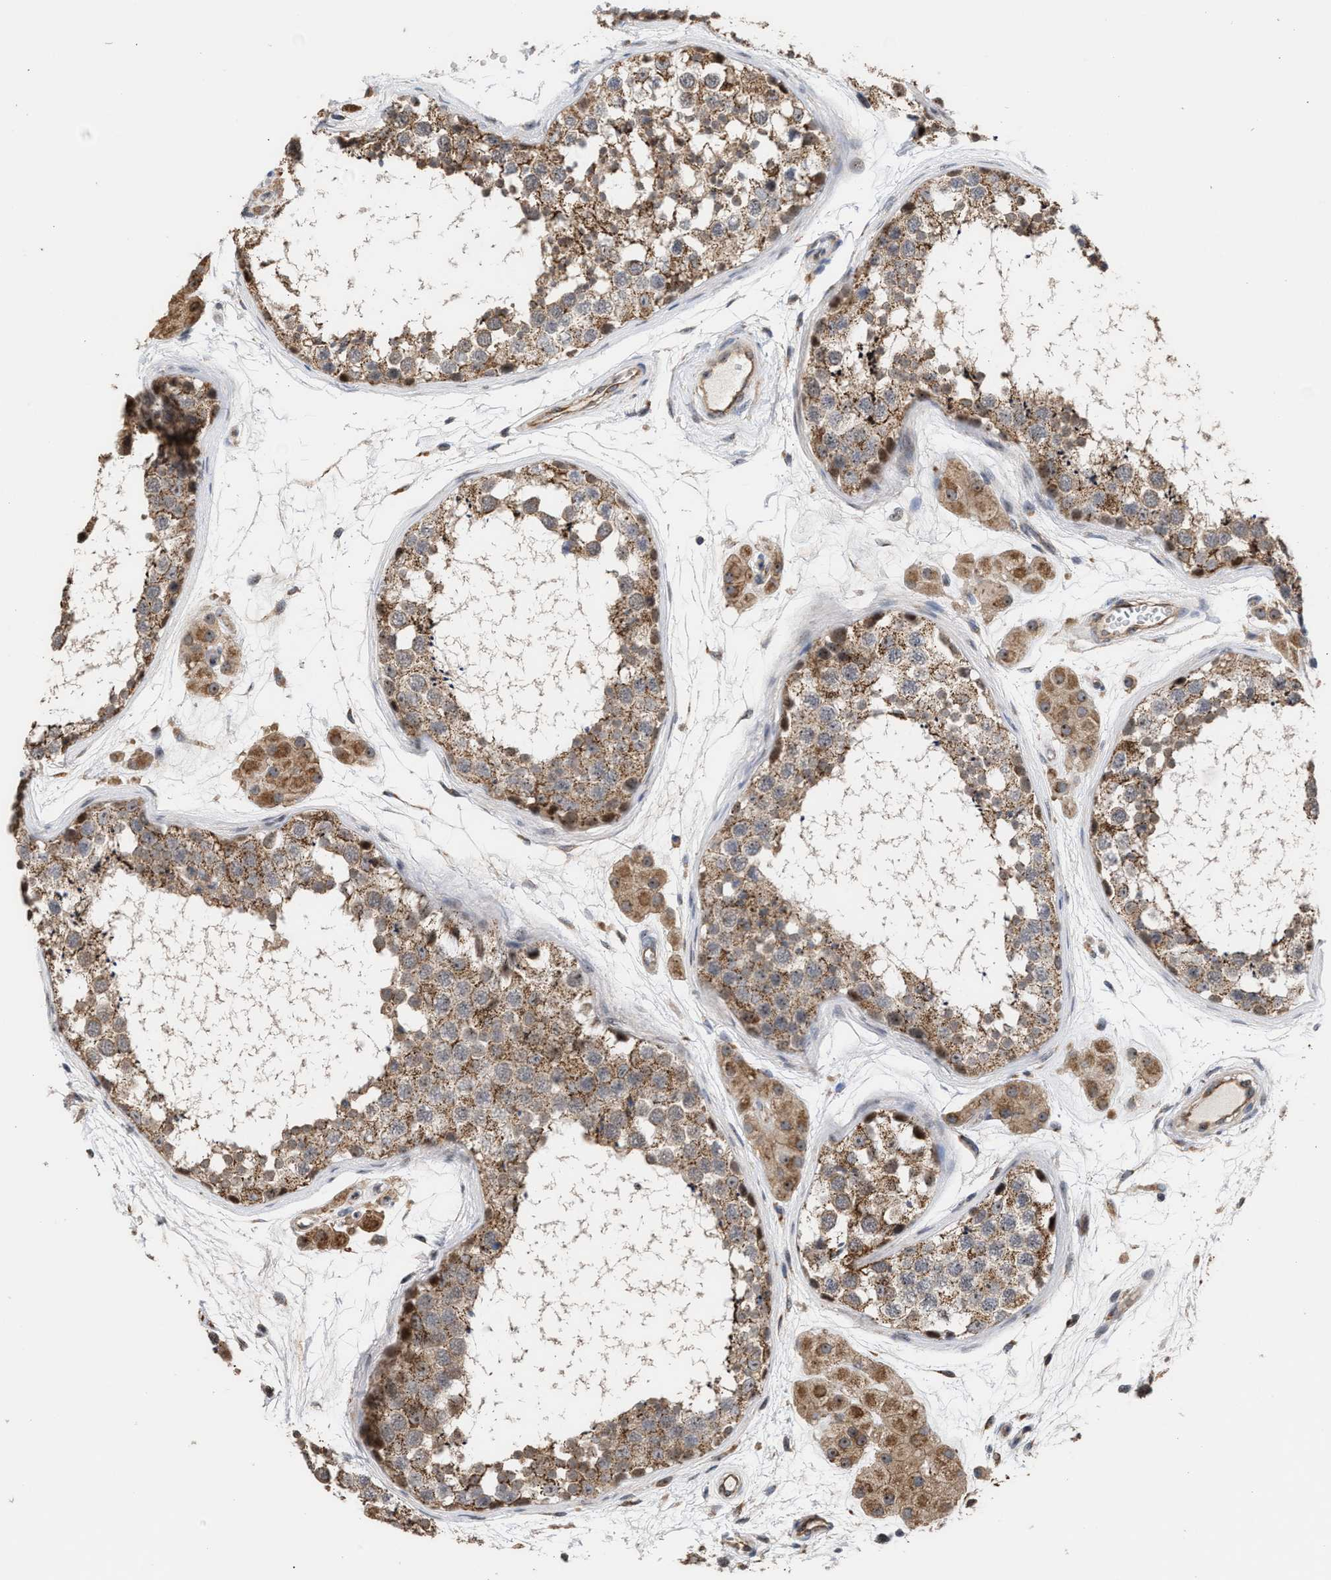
{"staining": {"intensity": "moderate", "quantity": "25%-75%", "location": "cytoplasmic/membranous"}, "tissue": "testis", "cell_type": "Cells in seminiferous ducts", "image_type": "normal", "snomed": [{"axis": "morphology", "description": "Normal tissue, NOS"}, {"axis": "topography", "description": "Testis"}], "caption": "Approximately 25%-75% of cells in seminiferous ducts in unremarkable testis demonstrate moderate cytoplasmic/membranous protein expression as visualized by brown immunohistochemical staining.", "gene": "EXOSC2", "patient": {"sex": "male", "age": 56}}